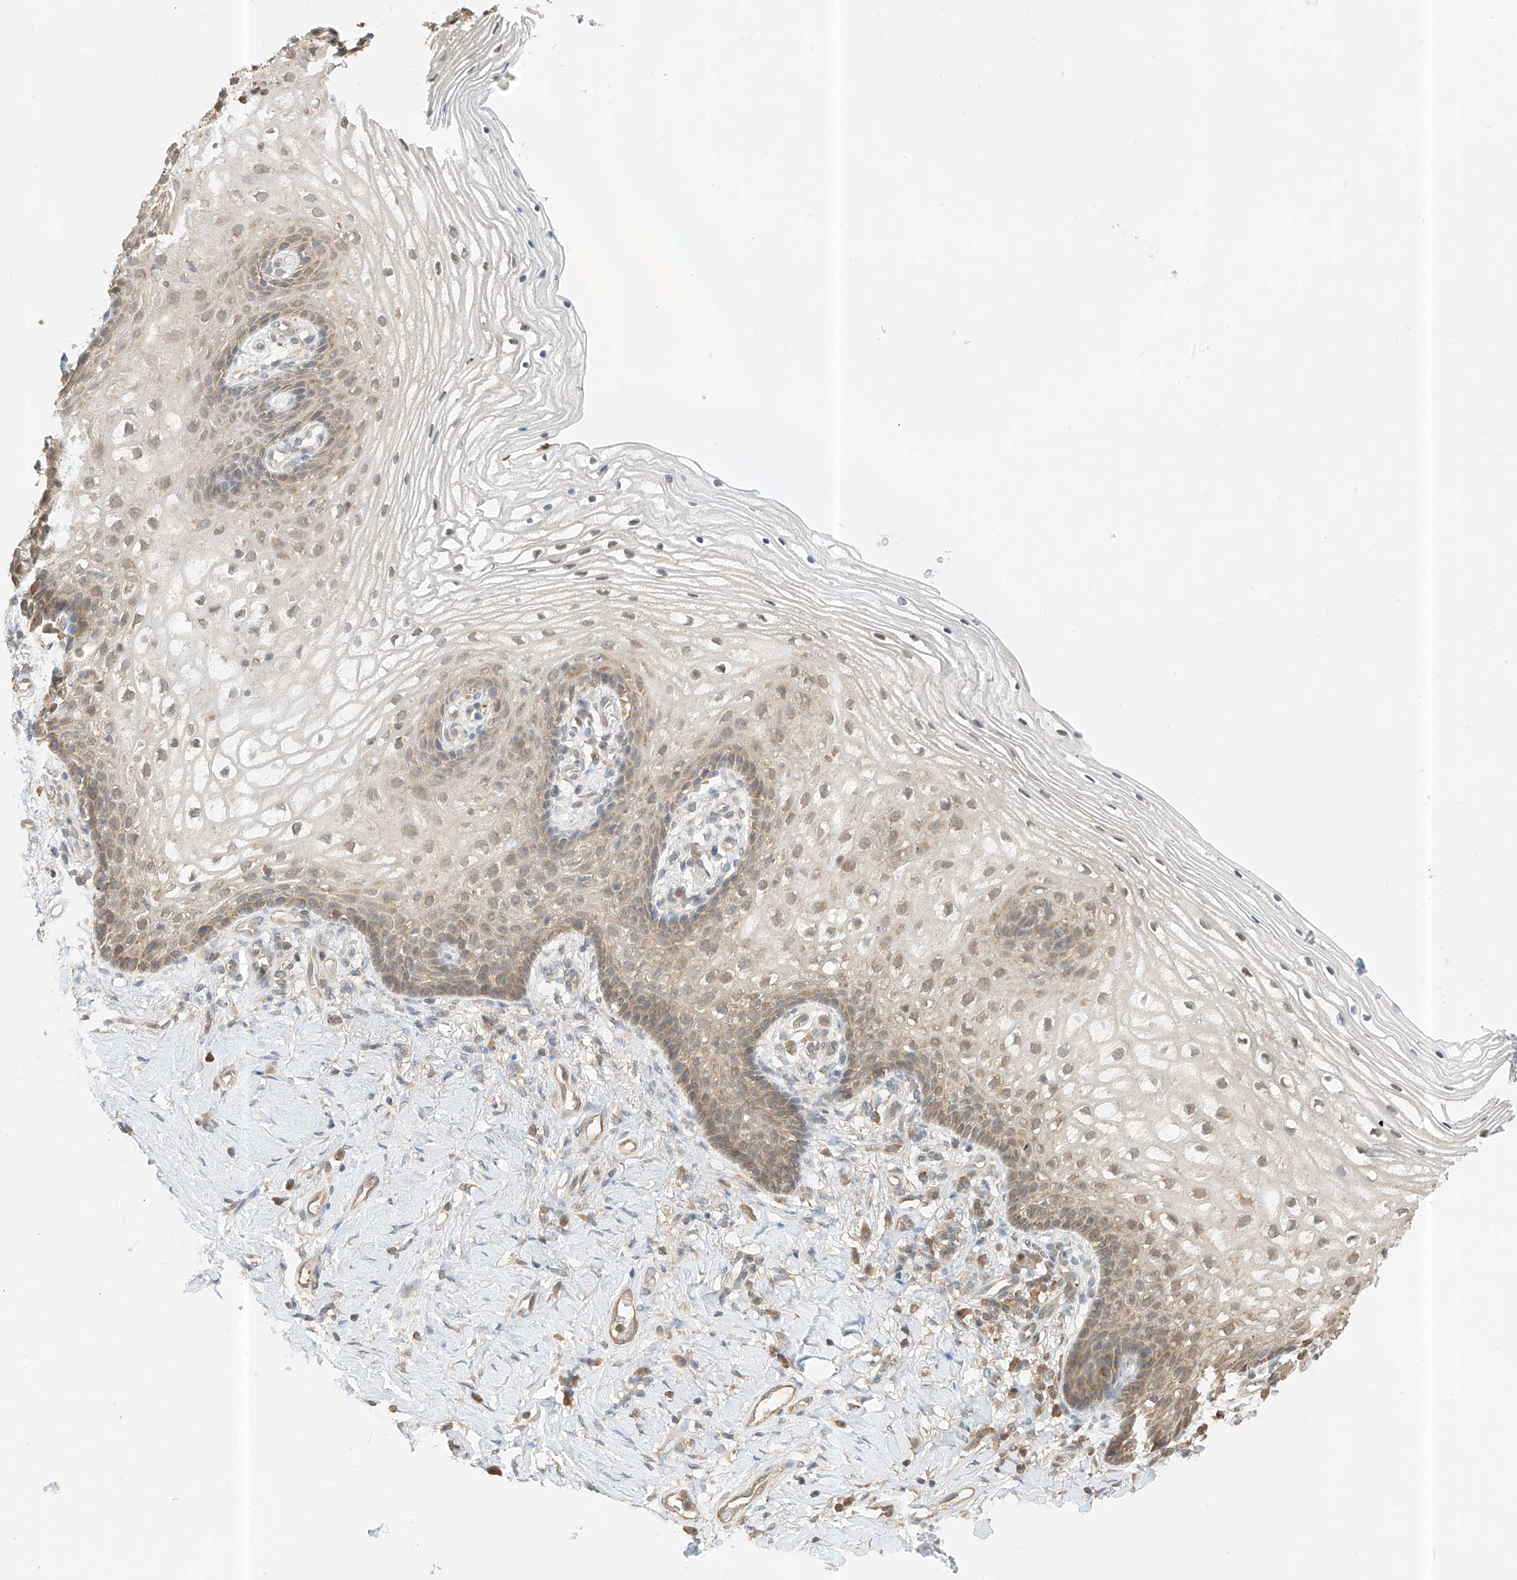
{"staining": {"intensity": "weak", "quantity": "25%-75%", "location": "cytoplasmic/membranous"}, "tissue": "vagina", "cell_type": "Squamous epithelial cells", "image_type": "normal", "snomed": [{"axis": "morphology", "description": "Normal tissue, NOS"}, {"axis": "topography", "description": "Vagina"}], "caption": "Weak cytoplasmic/membranous expression for a protein is identified in about 25%-75% of squamous epithelial cells of benign vagina using immunohistochemistry.", "gene": "PPA2", "patient": {"sex": "female", "age": 60}}